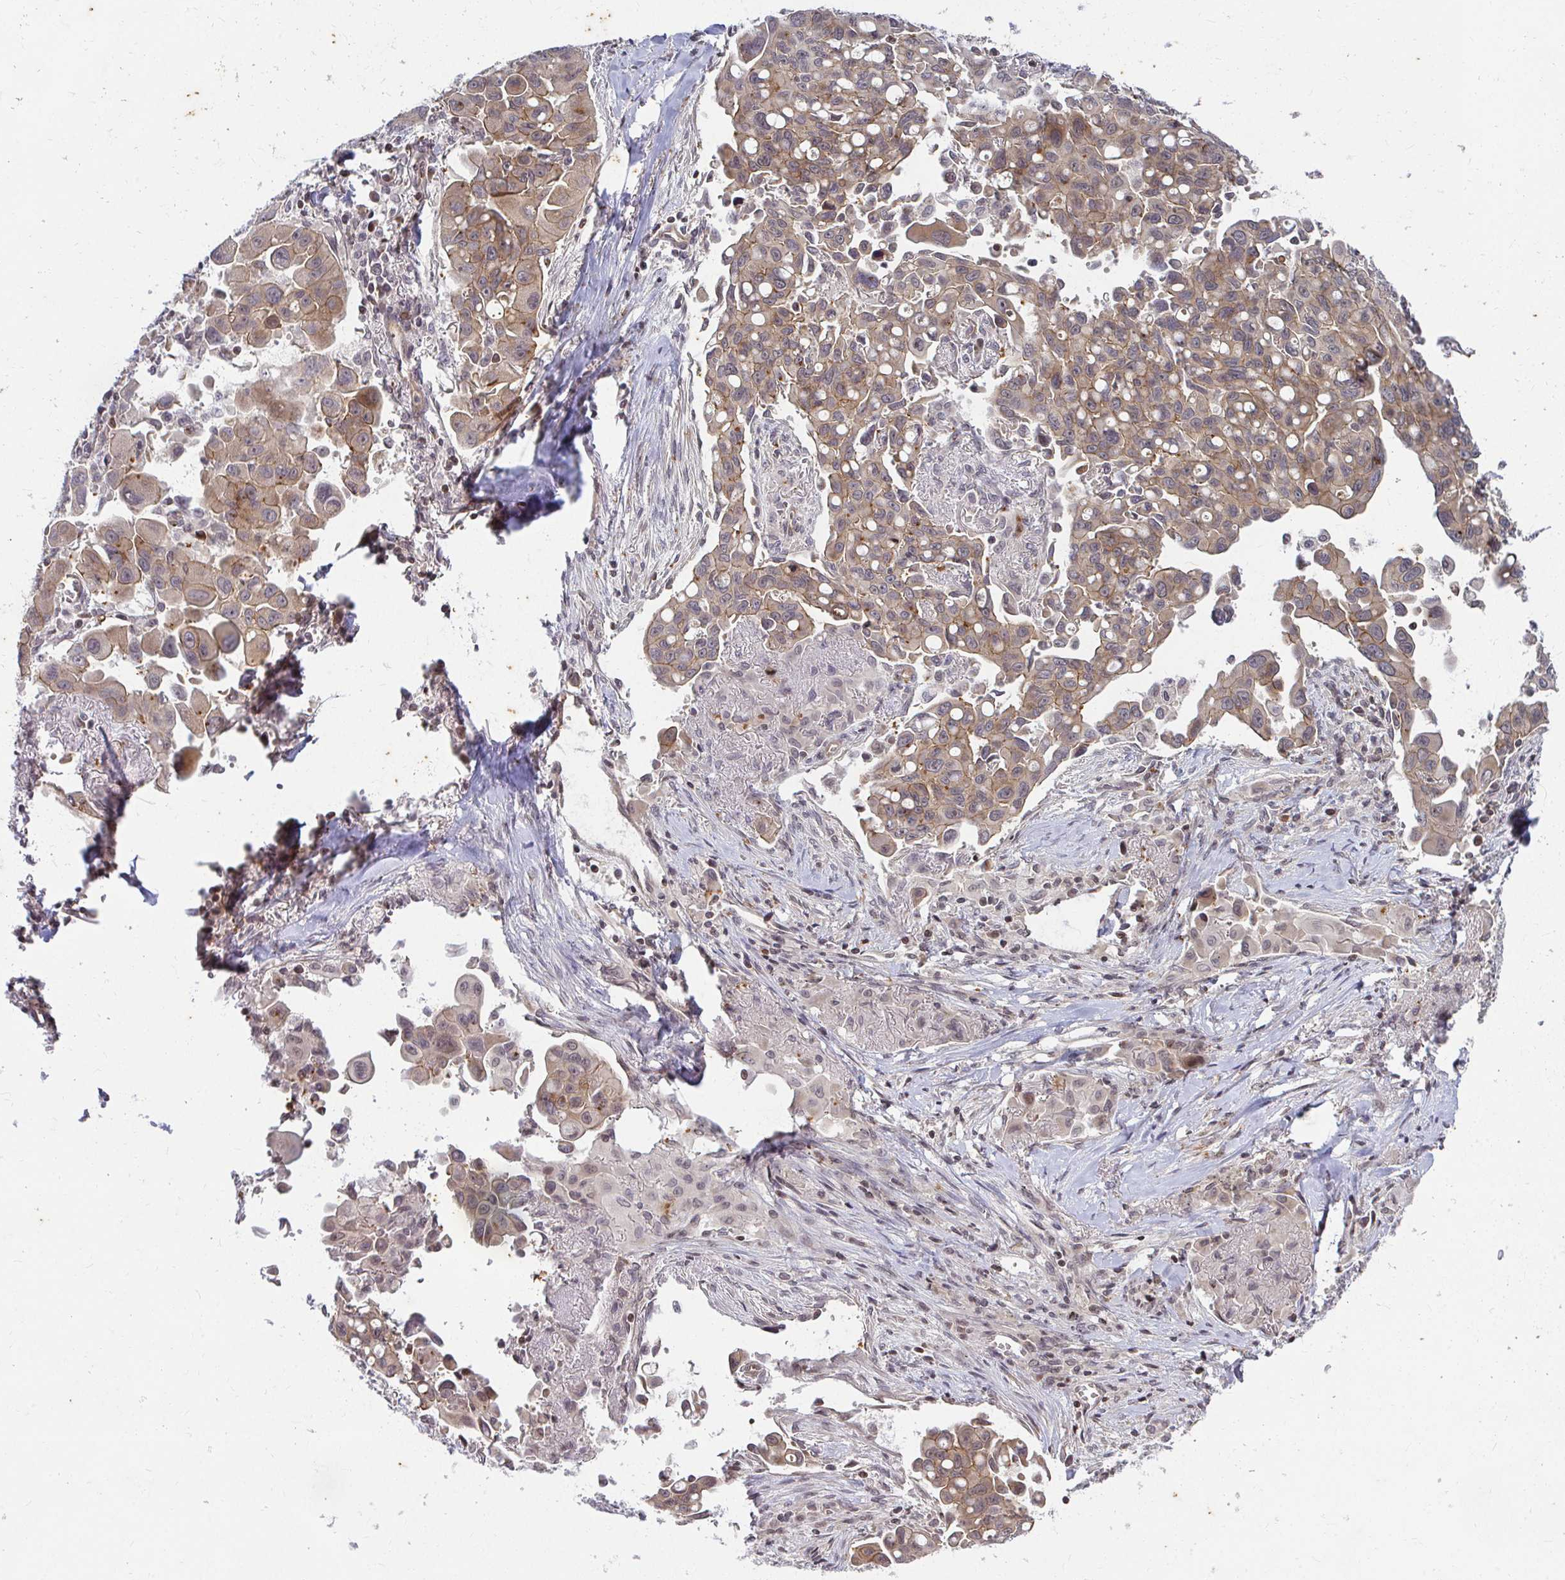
{"staining": {"intensity": "moderate", "quantity": "25%-75%", "location": "cytoplasmic/membranous"}, "tissue": "lung cancer", "cell_type": "Tumor cells", "image_type": "cancer", "snomed": [{"axis": "morphology", "description": "Adenocarcinoma, NOS"}, {"axis": "topography", "description": "Lung"}], "caption": "High-magnification brightfield microscopy of lung cancer (adenocarcinoma) stained with DAB (3,3'-diaminobenzidine) (brown) and counterstained with hematoxylin (blue). tumor cells exhibit moderate cytoplasmic/membranous staining is seen in about25%-75% of cells.", "gene": "ANK3", "patient": {"sex": "male", "age": 68}}